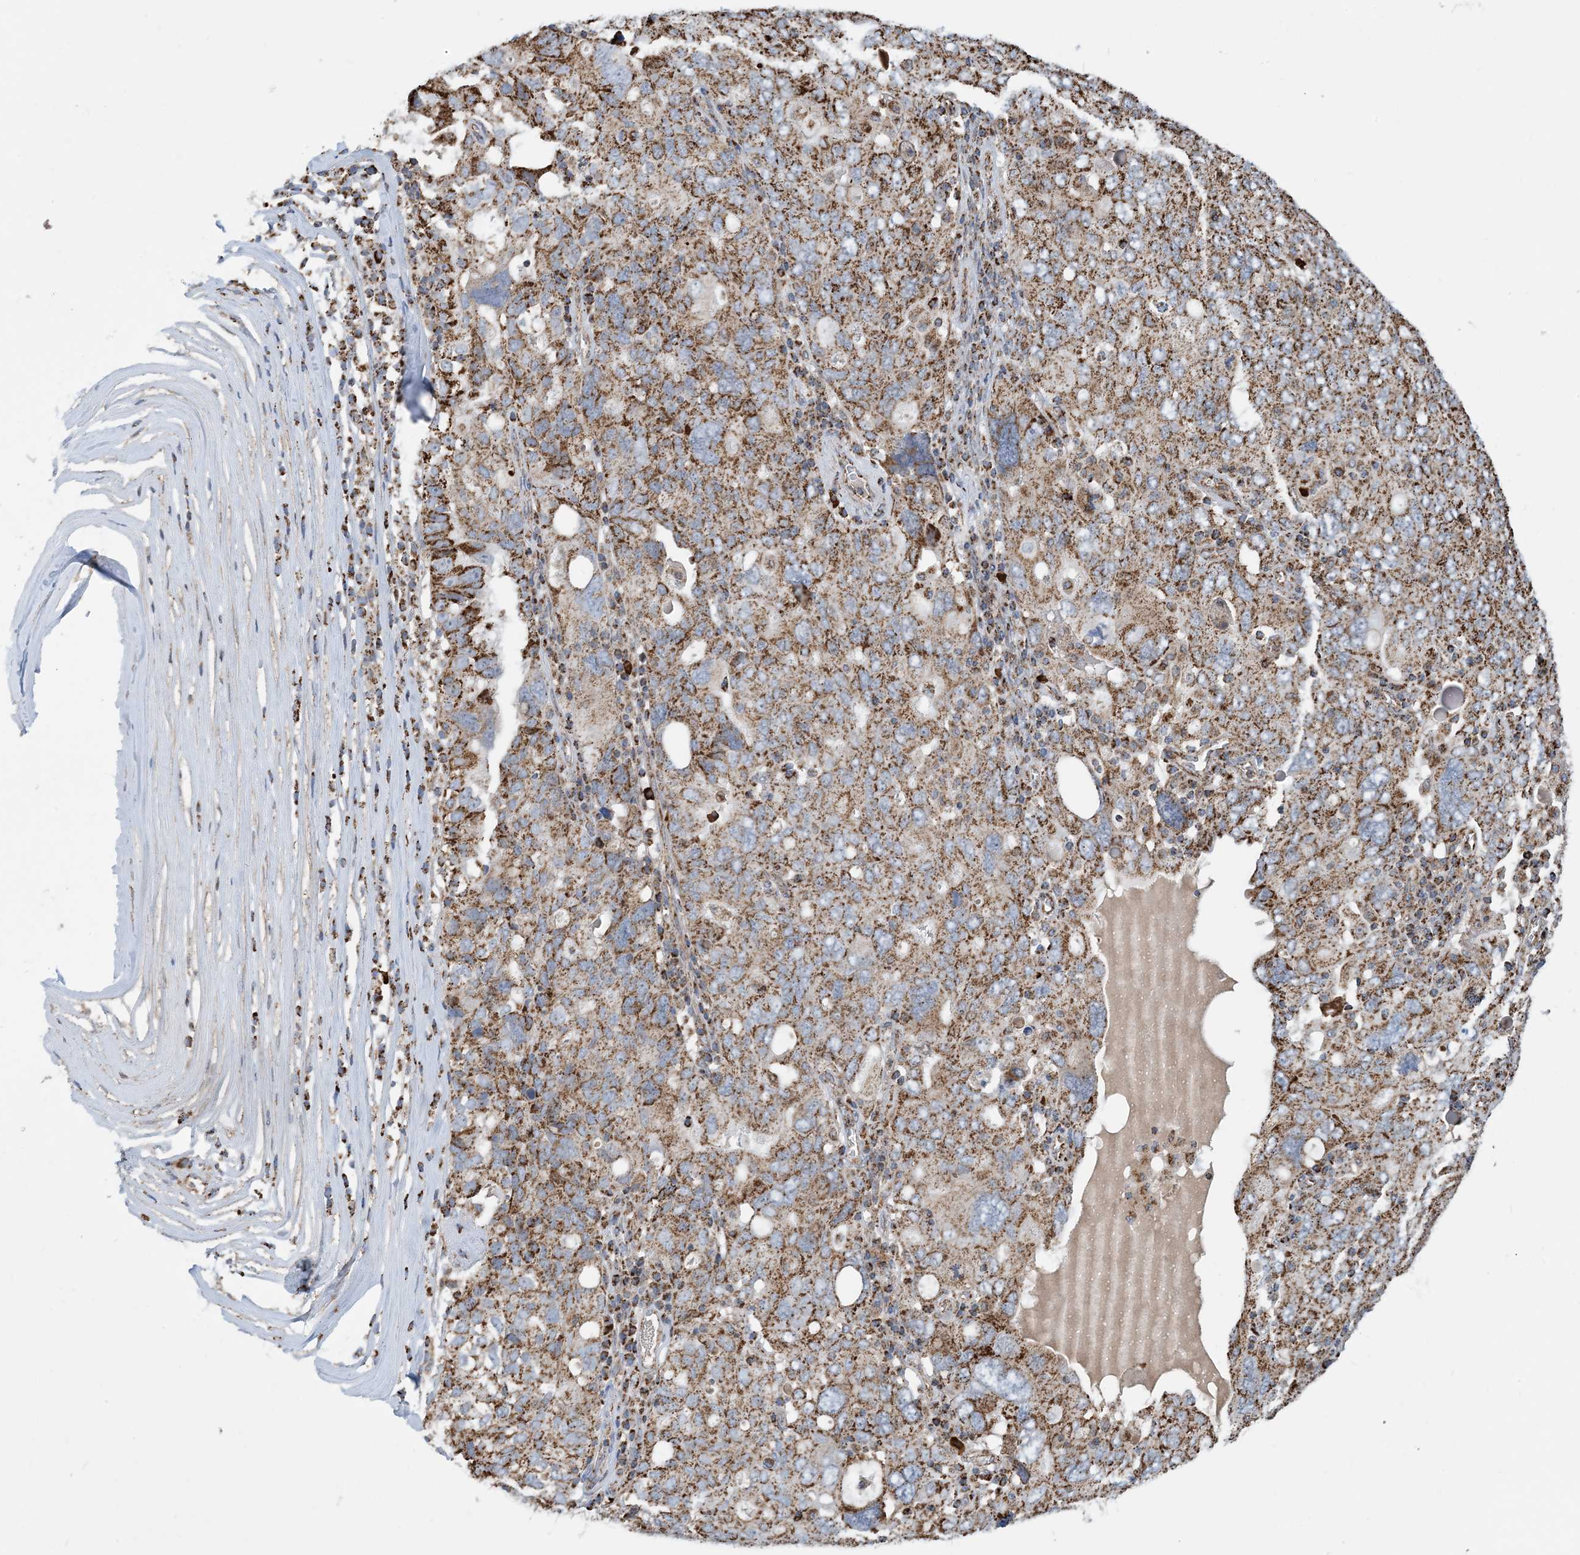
{"staining": {"intensity": "moderate", "quantity": ">75%", "location": "cytoplasmic/membranous"}, "tissue": "ovarian cancer", "cell_type": "Tumor cells", "image_type": "cancer", "snomed": [{"axis": "morphology", "description": "Carcinoma, endometroid"}, {"axis": "topography", "description": "Ovary"}], "caption": "A histopathology image showing moderate cytoplasmic/membranous positivity in approximately >75% of tumor cells in ovarian endometroid carcinoma, as visualized by brown immunohistochemical staining.", "gene": "PCDHGA1", "patient": {"sex": "female", "age": 62}}